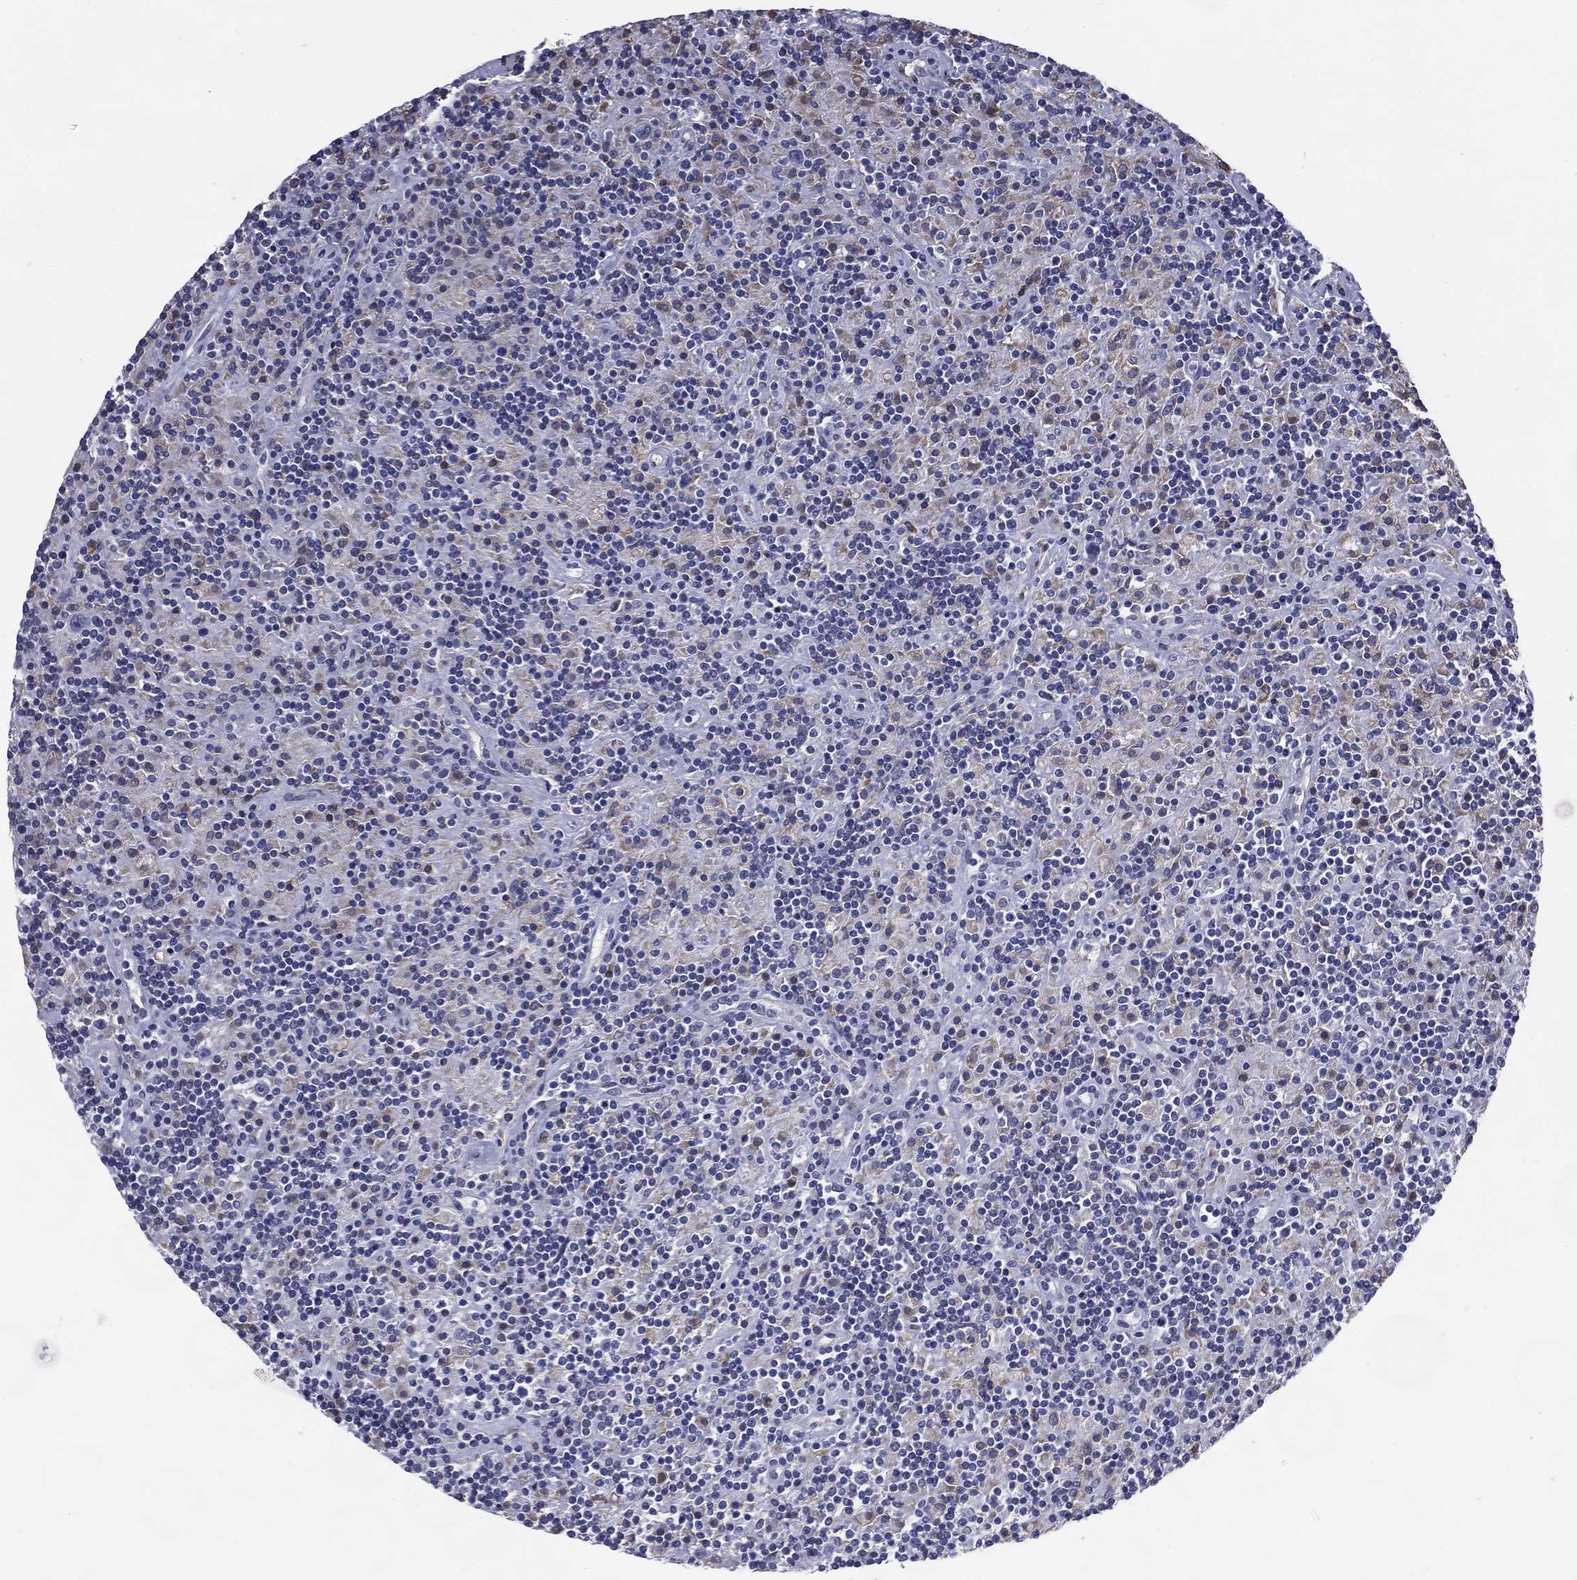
{"staining": {"intensity": "negative", "quantity": "none", "location": "none"}, "tissue": "lymphoma", "cell_type": "Tumor cells", "image_type": "cancer", "snomed": [{"axis": "morphology", "description": "Hodgkin's disease, NOS"}, {"axis": "topography", "description": "Lymph node"}], "caption": "There is no significant positivity in tumor cells of lymphoma. (Immunohistochemistry (ihc), brightfield microscopy, high magnification).", "gene": "C19orf18", "patient": {"sex": "male", "age": 70}}